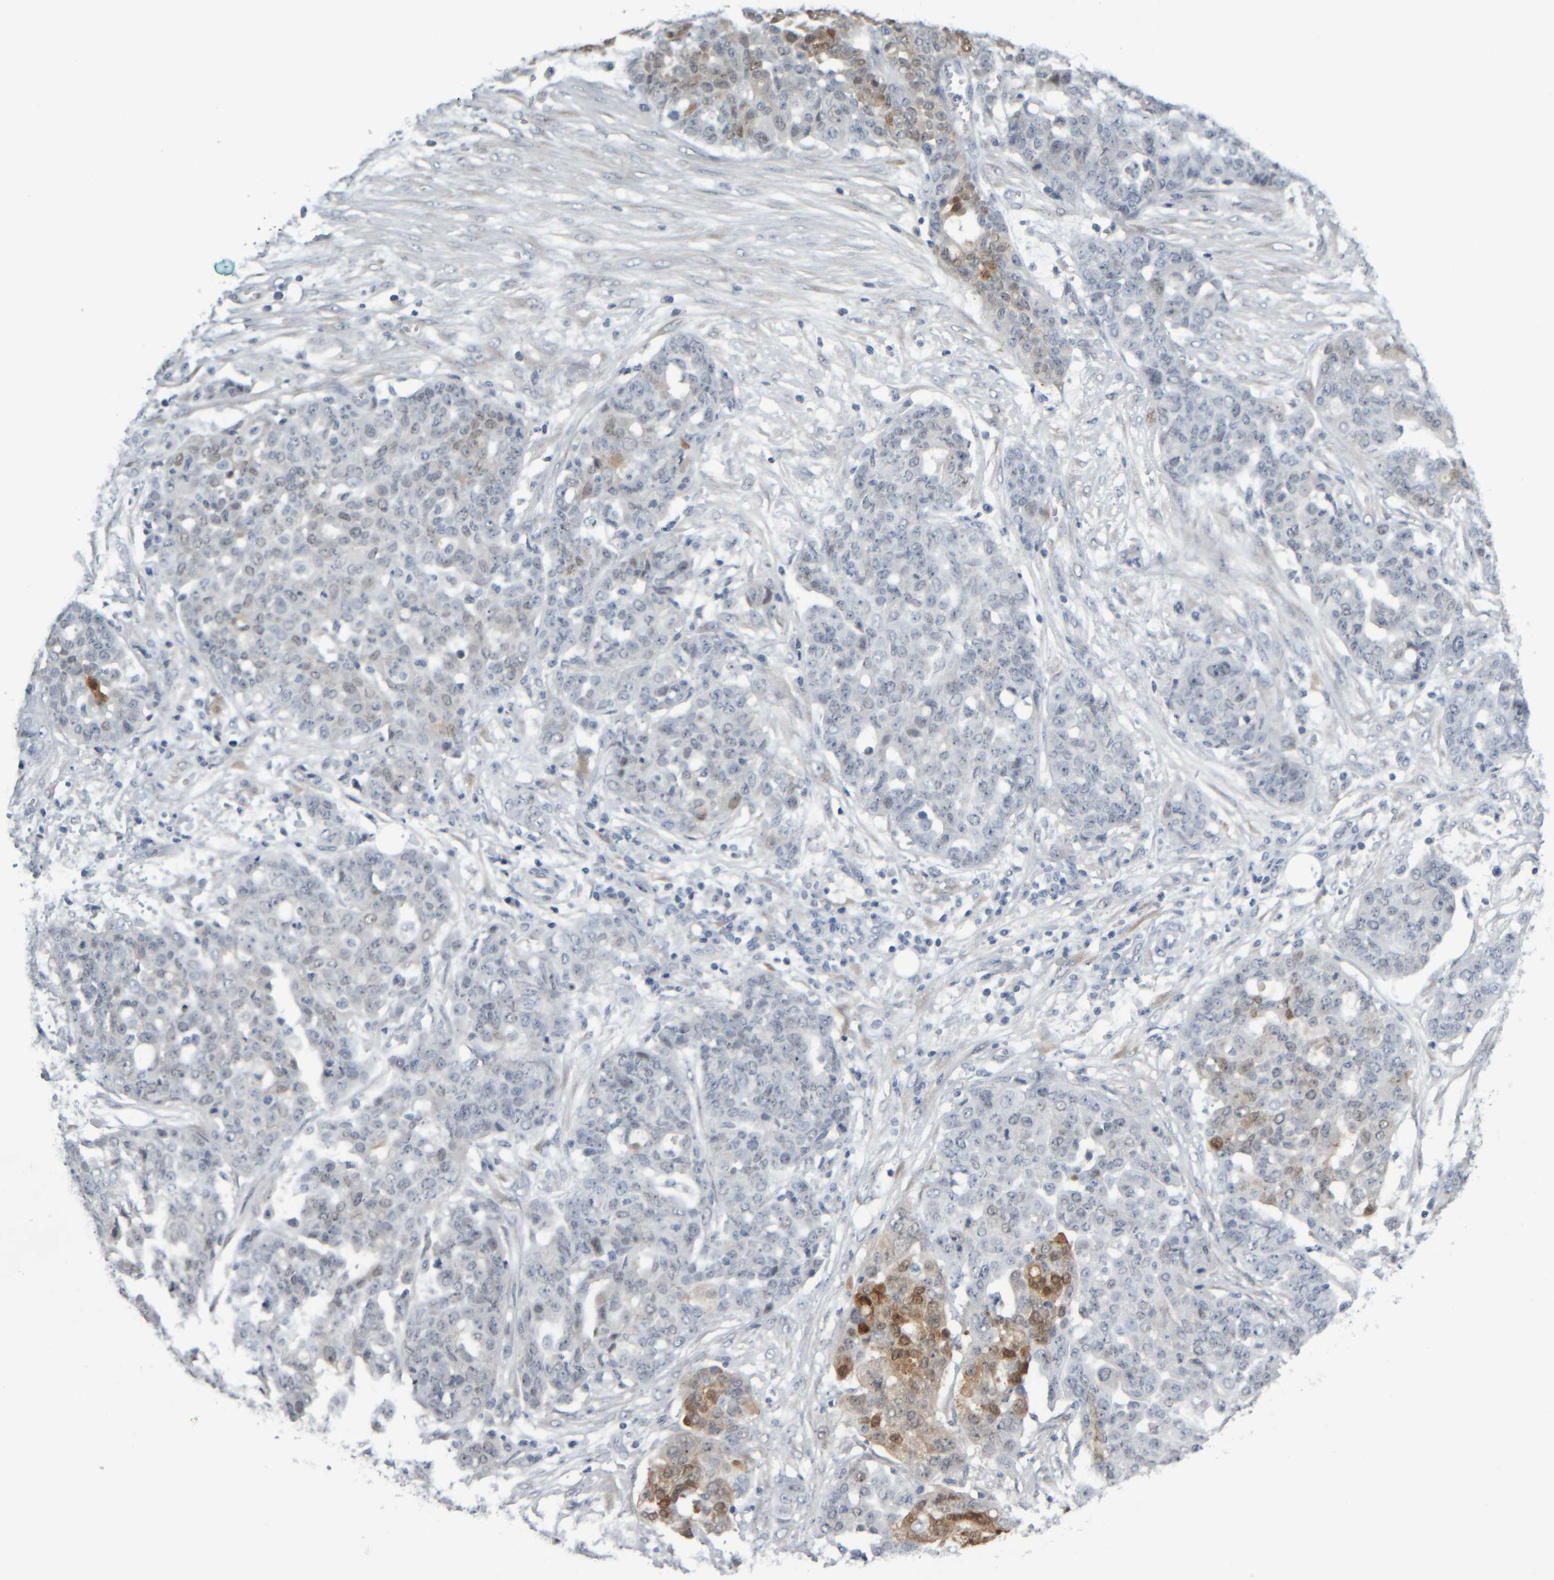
{"staining": {"intensity": "moderate", "quantity": "<25%", "location": "cytoplasmic/membranous,nuclear"}, "tissue": "ovarian cancer", "cell_type": "Tumor cells", "image_type": "cancer", "snomed": [{"axis": "morphology", "description": "Cystadenocarcinoma, serous, NOS"}, {"axis": "topography", "description": "Soft tissue"}, {"axis": "topography", "description": "Ovary"}], "caption": "An immunohistochemistry (IHC) image of tumor tissue is shown. Protein staining in brown highlights moderate cytoplasmic/membranous and nuclear positivity in ovarian cancer within tumor cells.", "gene": "COL14A1", "patient": {"sex": "female", "age": 57}}